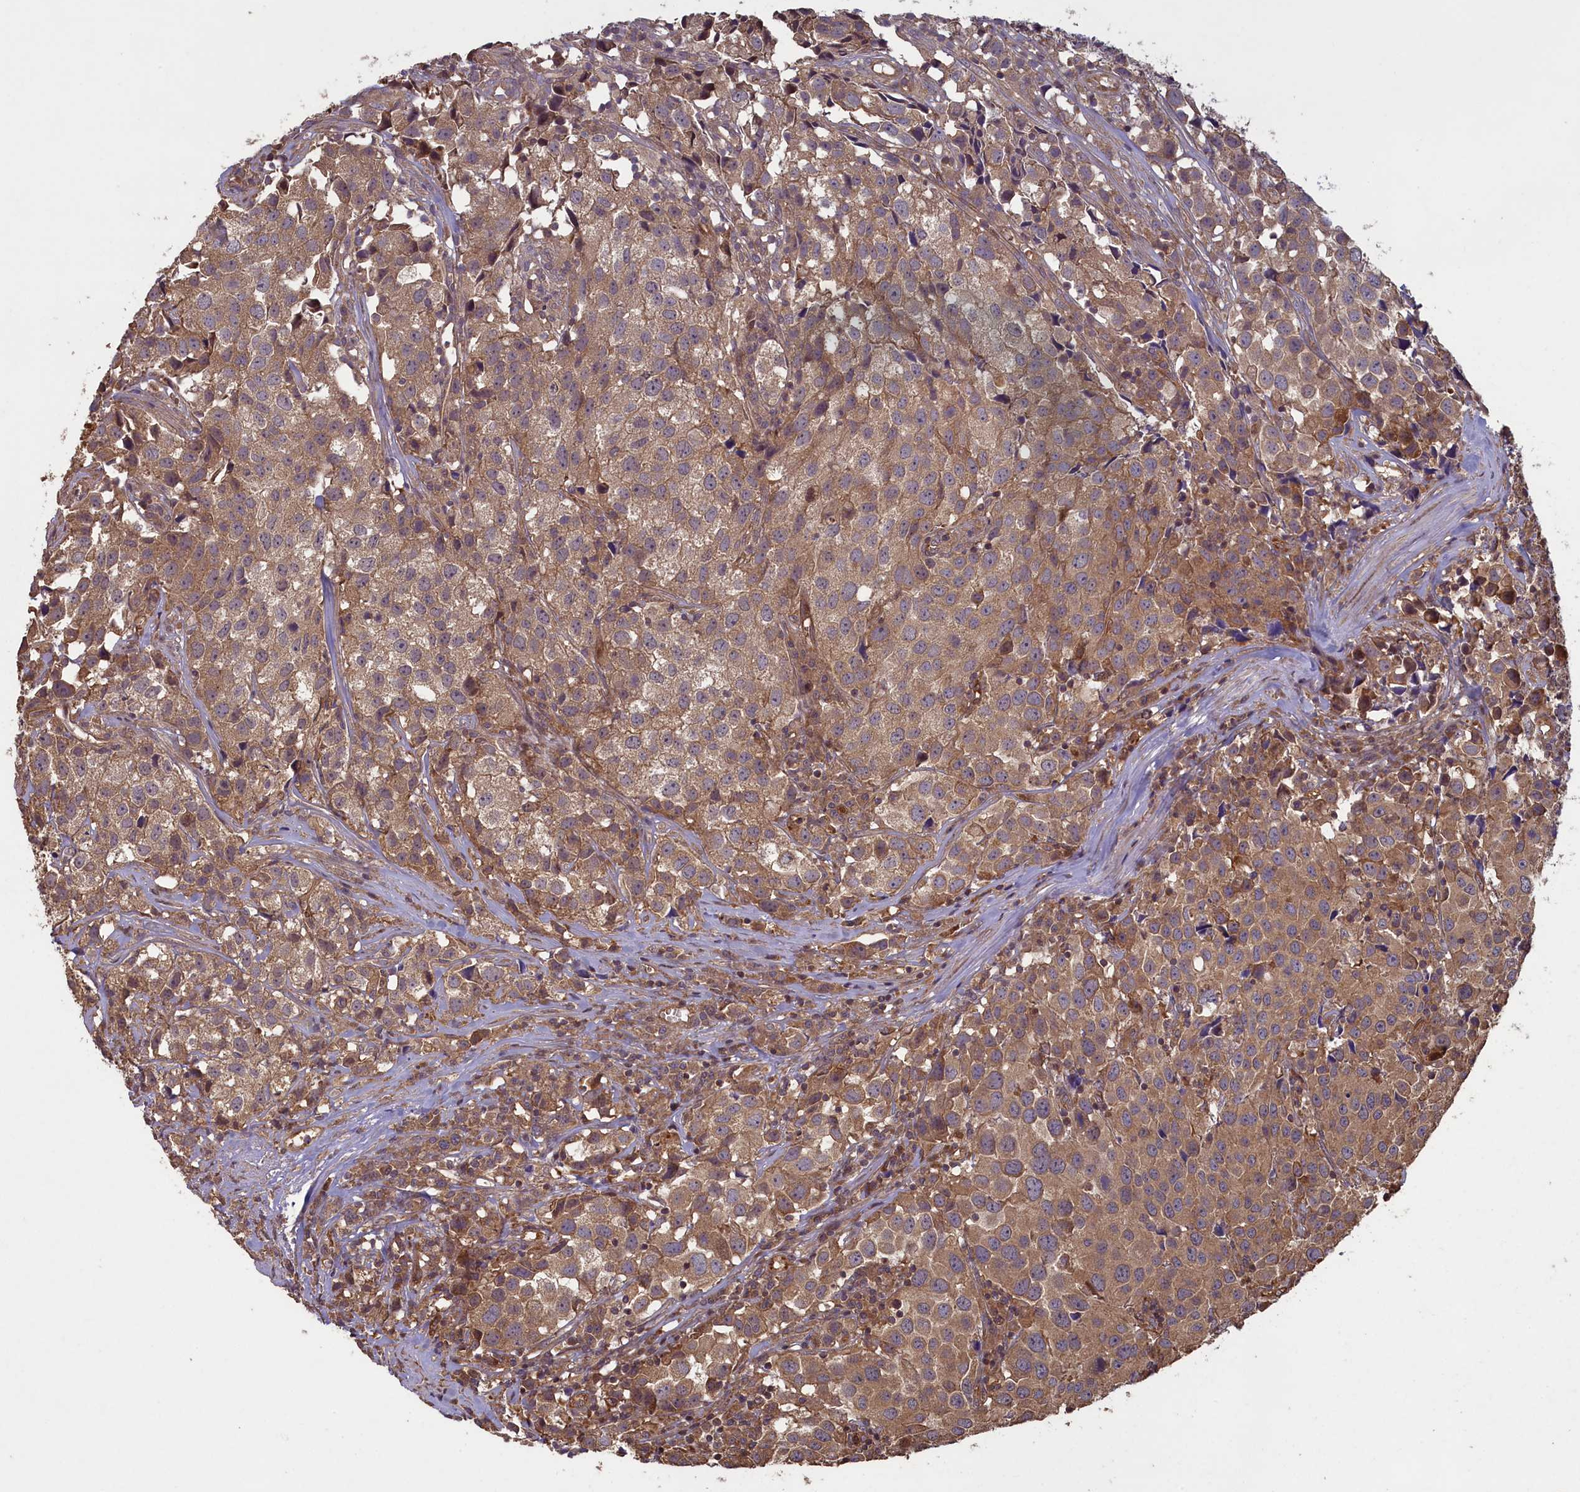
{"staining": {"intensity": "moderate", "quantity": "25%-75%", "location": "cytoplasmic/membranous"}, "tissue": "urothelial cancer", "cell_type": "Tumor cells", "image_type": "cancer", "snomed": [{"axis": "morphology", "description": "Urothelial carcinoma, High grade"}, {"axis": "topography", "description": "Urinary bladder"}], "caption": "The micrograph exhibits staining of urothelial cancer, revealing moderate cytoplasmic/membranous protein positivity (brown color) within tumor cells. (brown staining indicates protein expression, while blue staining denotes nuclei).", "gene": "CIAO2B", "patient": {"sex": "female", "age": 75}}